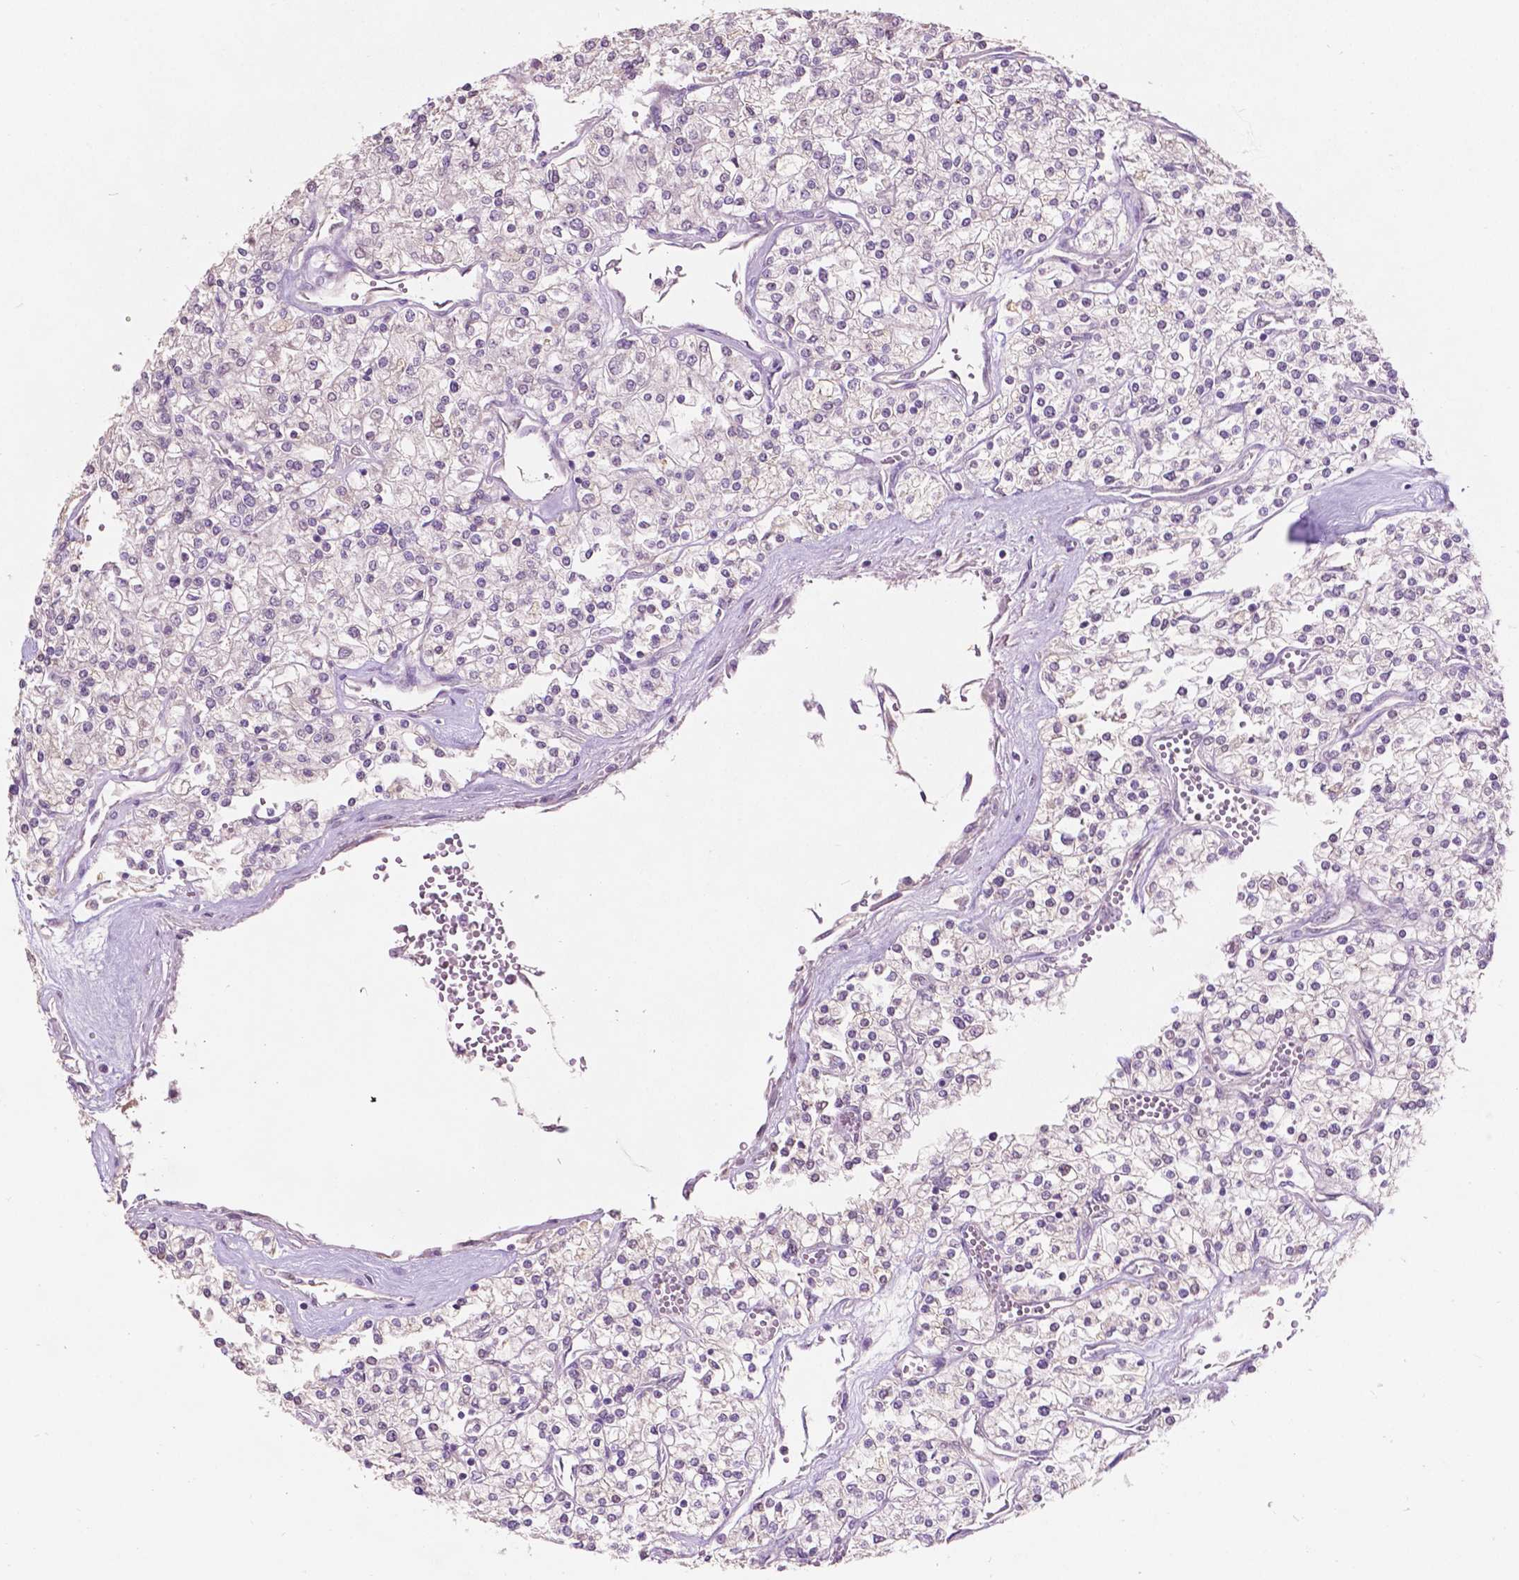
{"staining": {"intensity": "negative", "quantity": "none", "location": "none"}, "tissue": "renal cancer", "cell_type": "Tumor cells", "image_type": "cancer", "snomed": [{"axis": "morphology", "description": "Adenocarcinoma, NOS"}, {"axis": "topography", "description": "Kidney"}], "caption": "Tumor cells are negative for brown protein staining in adenocarcinoma (renal). (DAB IHC visualized using brightfield microscopy, high magnification).", "gene": "TM6SF2", "patient": {"sex": "male", "age": 80}}